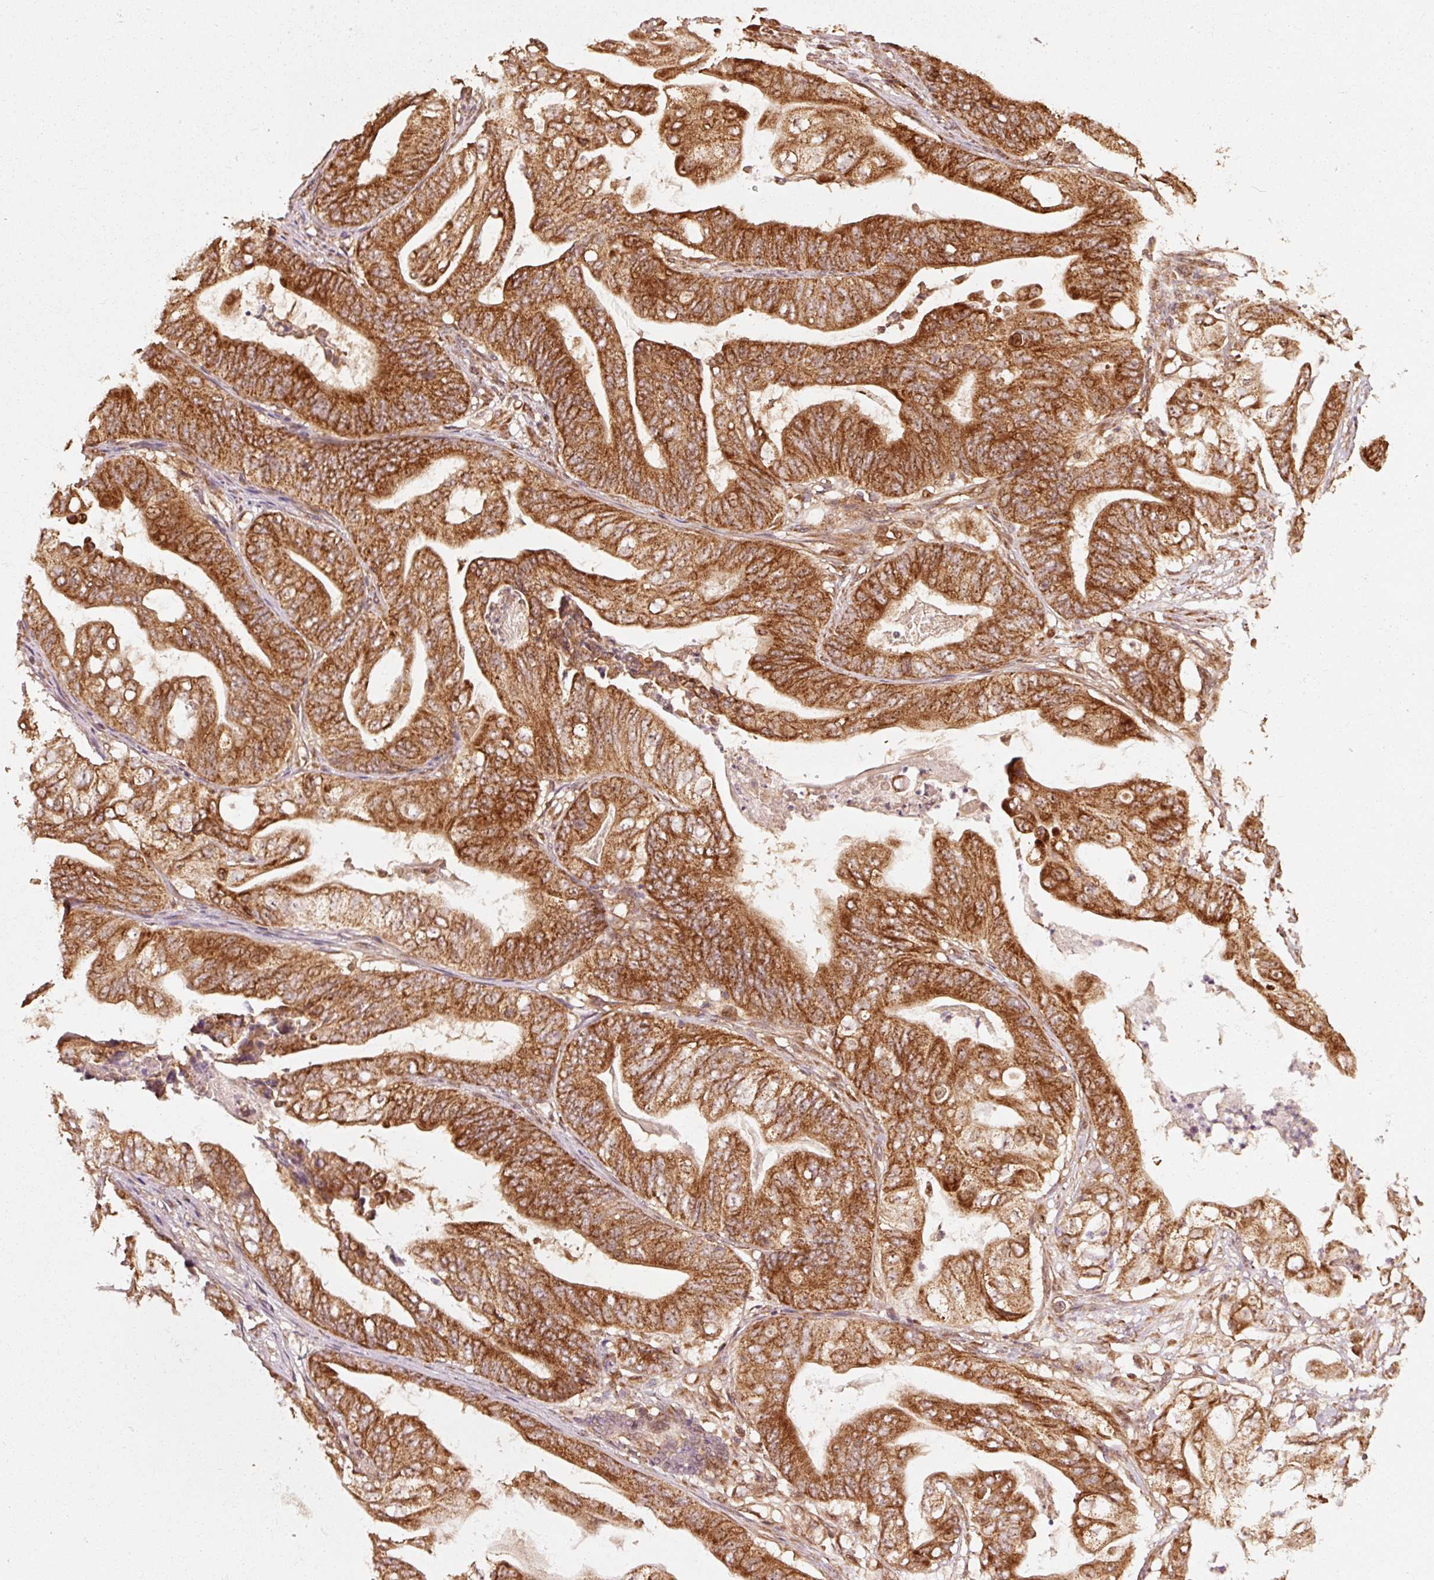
{"staining": {"intensity": "strong", "quantity": ">75%", "location": "cytoplasmic/membranous"}, "tissue": "stomach cancer", "cell_type": "Tumor cells", "image_type": "cancer", "snomed": [{"axis": "morphology", "description": "Adenocarcinoma, NOS"}, {"axis": "topography", "description": "Stomach"}], "caption": "Strong cytoplasmic/membranous expression is seen in approximately >75% of tumor cells in adenocarcinoma (stomach).", "gene": "MRPL16", "patient": {"sex": "female", "age": 73}}